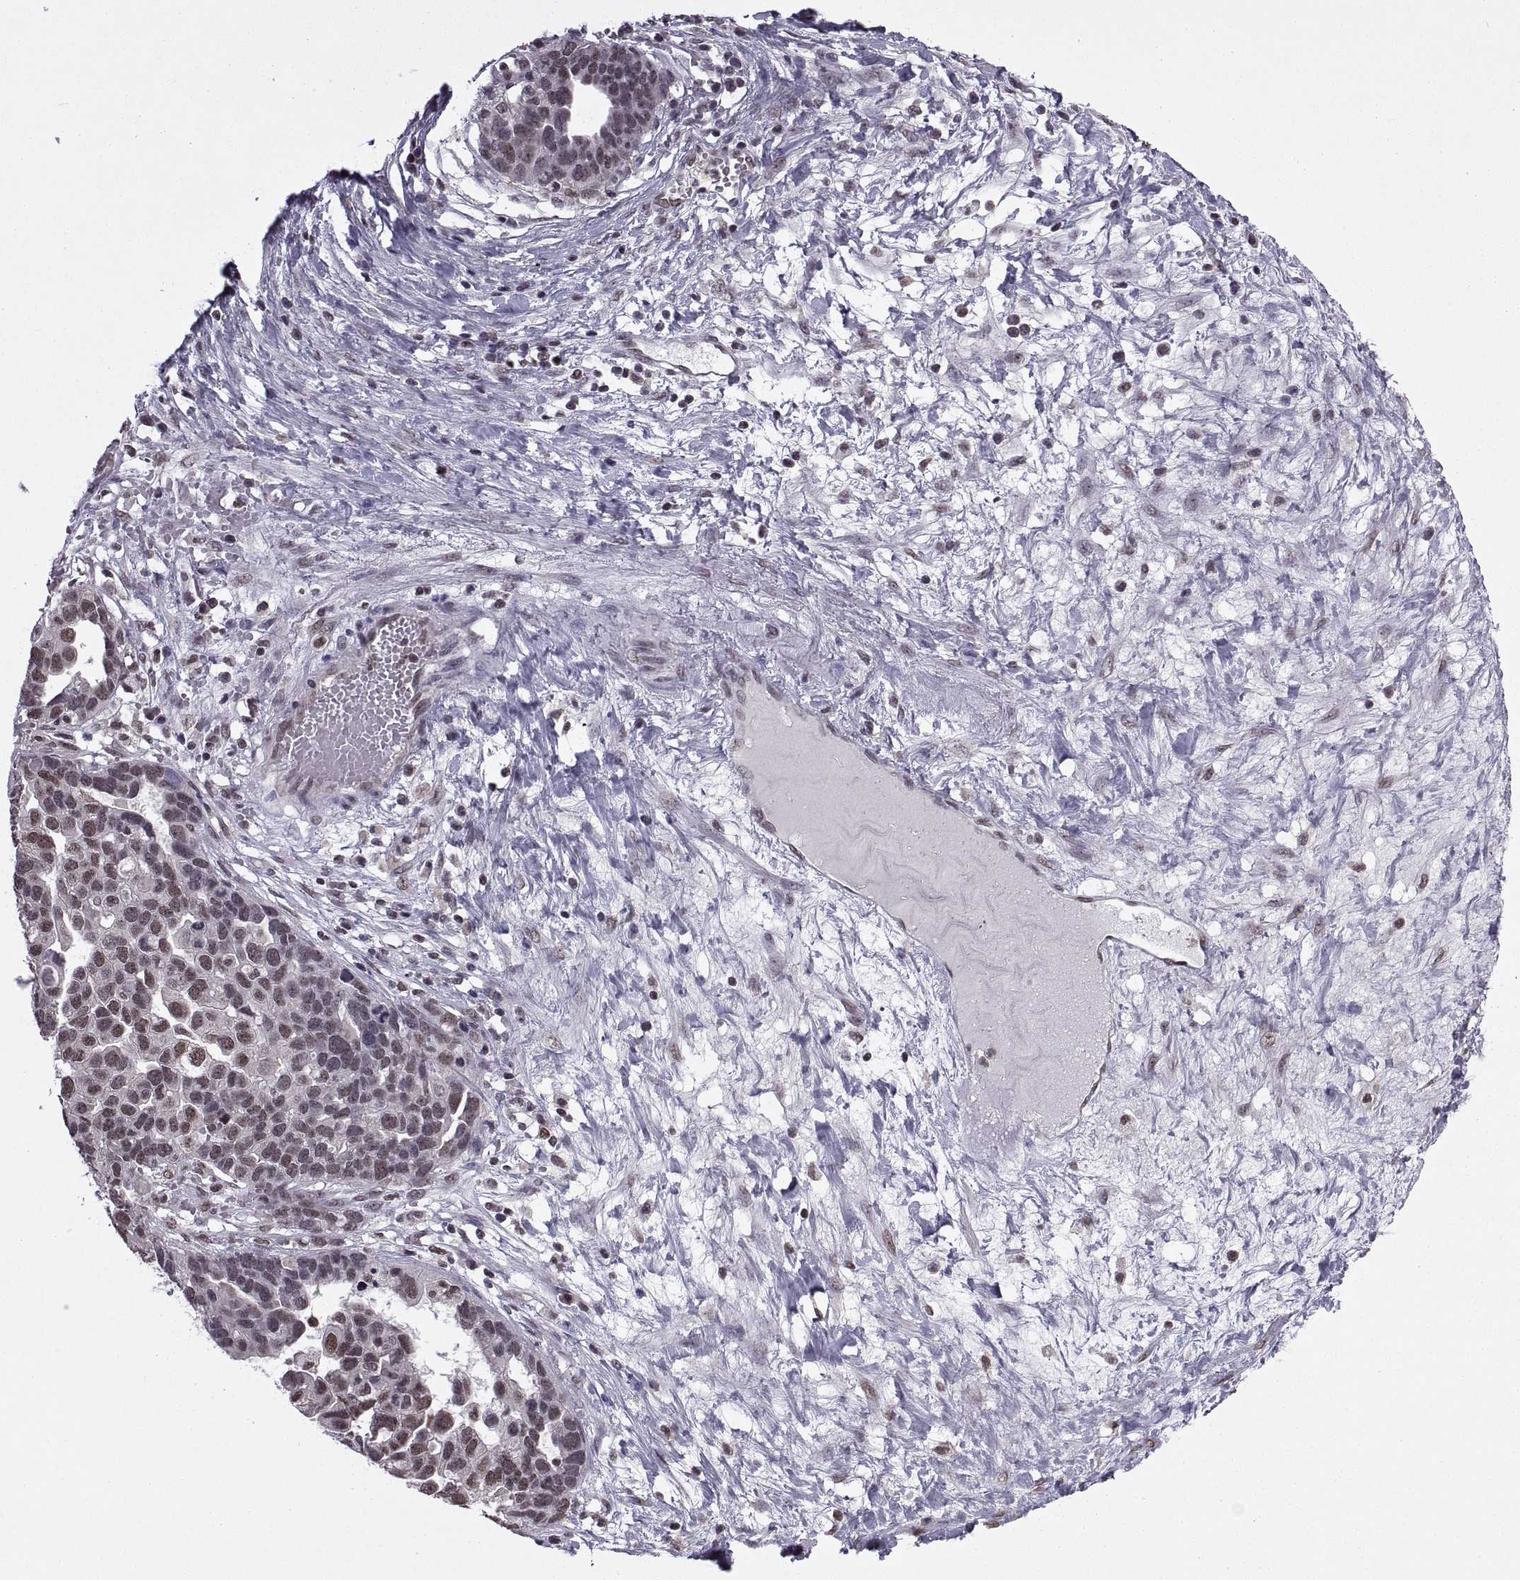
{"staining": {"intensity": "moderate", "quantity": "<25%", "location": "nuclear"}, "tissue": "ovarian cancer", "cell_type": "Tumor cells", "image_type": "cancer", "snomed": [{"axis": "morphology", "description": "Cystadenocarcinoma, serous, NOS"}, {"axis": "topography", "description": "Ovary"}], "caption": "A low amount of moderate nuclear staining is identified in approximately <25% of tumor cells in serous cystadenocarcinoma (ovarian) tissue. (brown staining indicates protein expression, while blue staining denotes nuclei).", "gene": "INTS3", "patient": {"sex": "female", "age": 54}}